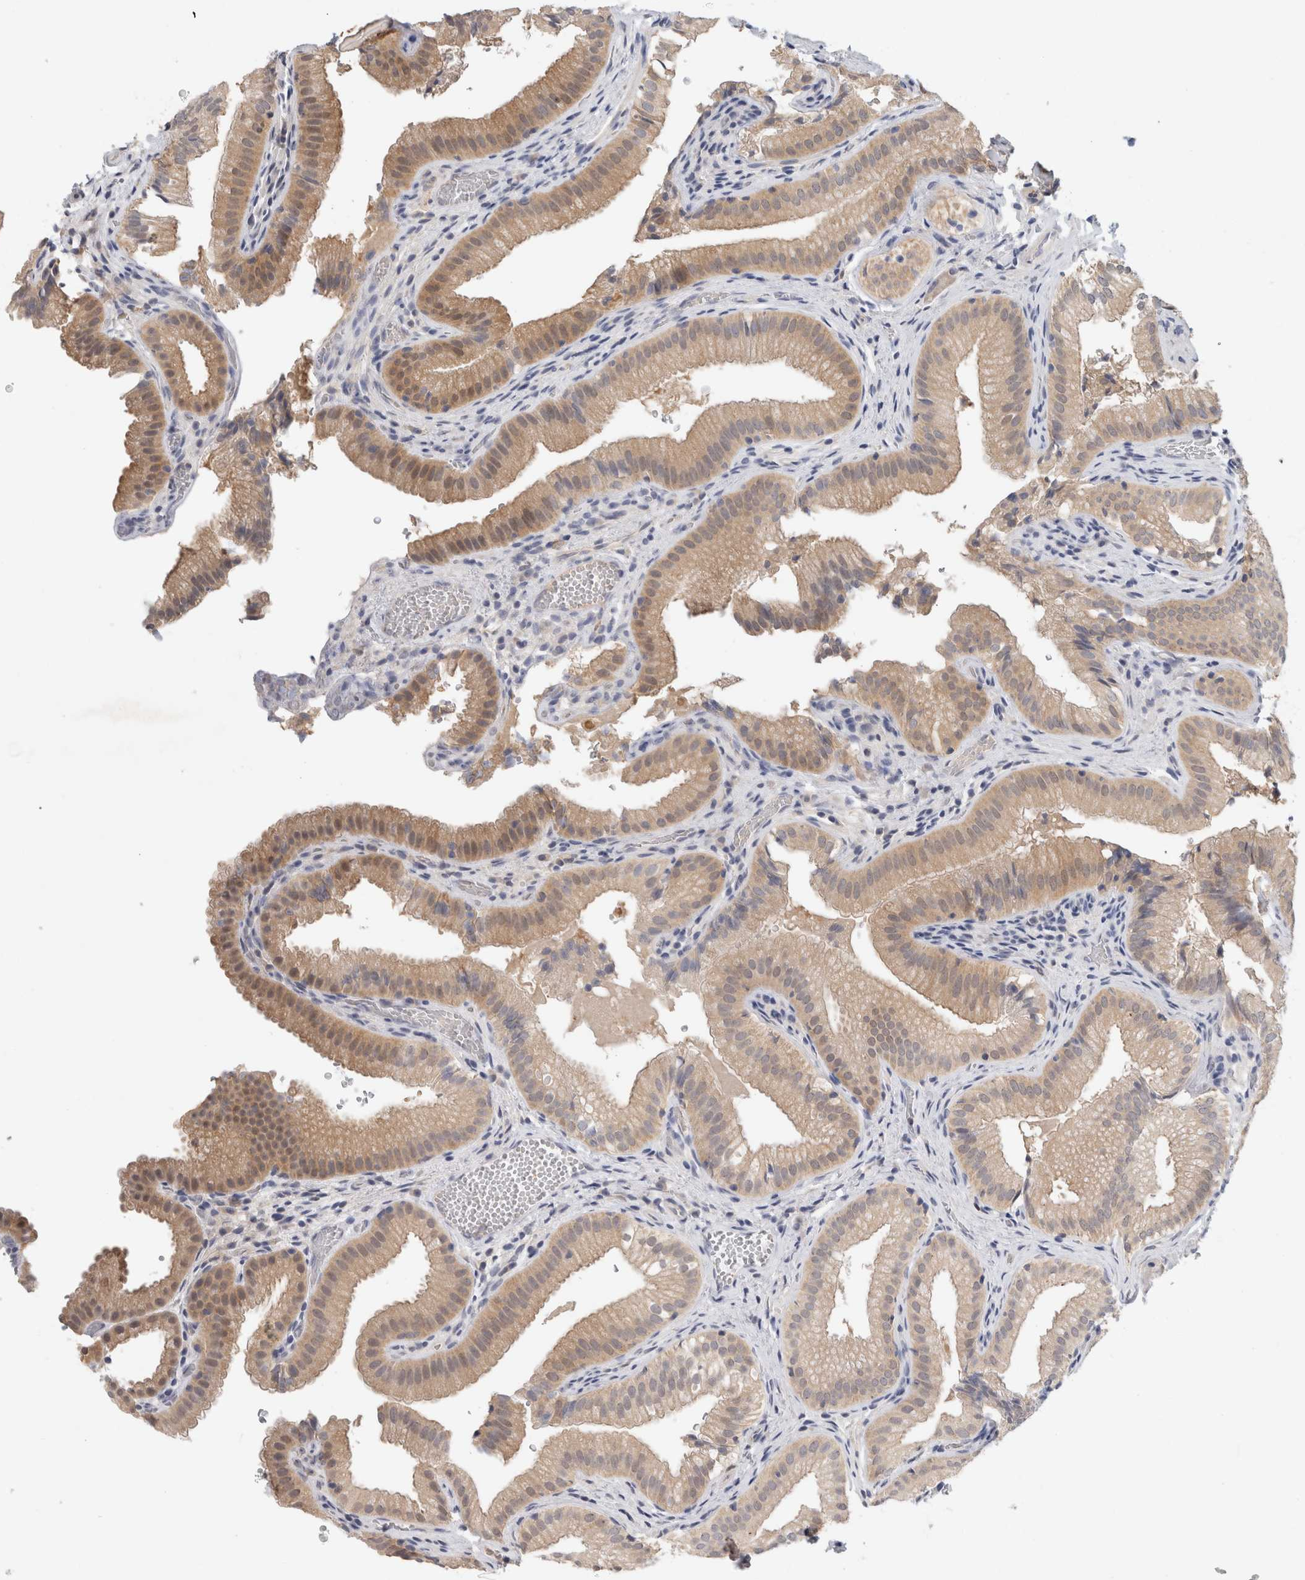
{"staining": {"intensity": "weak", "quantity": ">75%", "location": "cytoplasmic/membranous"}, "tissue": "gallbladder", "cell_type": "Glandular cells", "image_type": "normal", "snomed": [{"axis": "morphology", "description": "Normal tissue, NOS"}, {"axis": "topography", "description": "Gallbladder"}], "caption": "IHC staining of normal gallbladder, which shows low levels of weak cytoplasmic/membranous staining in approximately >75% of glandular cells indicating weak cytoplasmic/membranous protein expression. The staining was performed using DAB (brown) for protein detection and nuclei were counterstained in hematoxylin (blue).", "gene": "PGM1", "patient": {"sex": "female", "age": 30}}